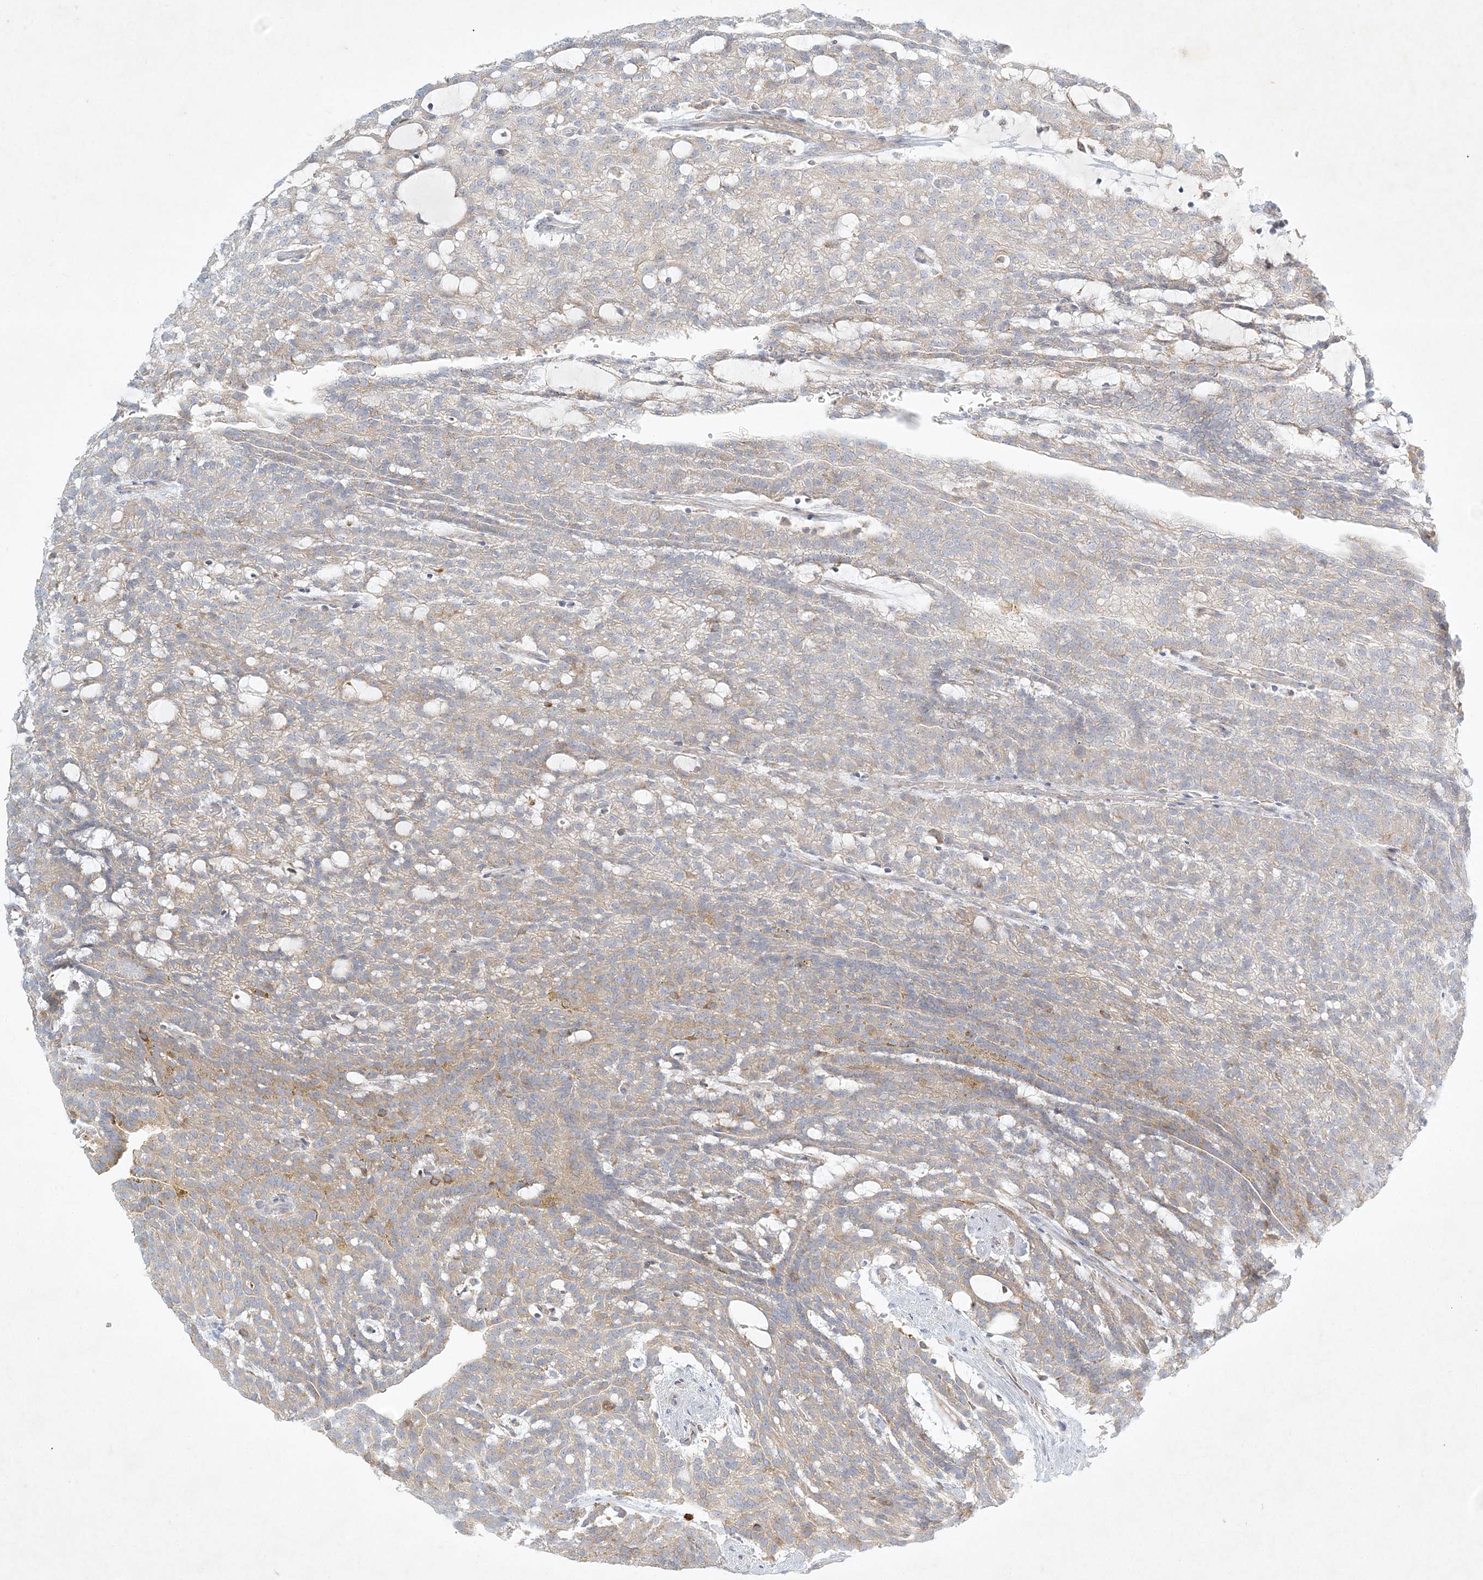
{"staining": {"intensity": "weak", "quantity": "25%-75%", "location": "cytoplasmic/membranous"}, "tissue": "renal cancer", "cell_type": "Tumor cells", "image_type": "cancer", "snomed": [{"axis": "morphology", "description": "Adenocarcinoma, NOS"}, {"axis": "topography", "description": "Kidney"}], "caption": "DAB (3,3'-diaminobenzidine) immunohistochemical staining of renal cancer displays weak cytoplasmic/membranous protein staining in about 25%-75% of tumor cells. The protein is shown in brown color, while the nuclei are stained blue.", "gene": "STK11IP", "patient": {"sex": "male", "age": 63}}